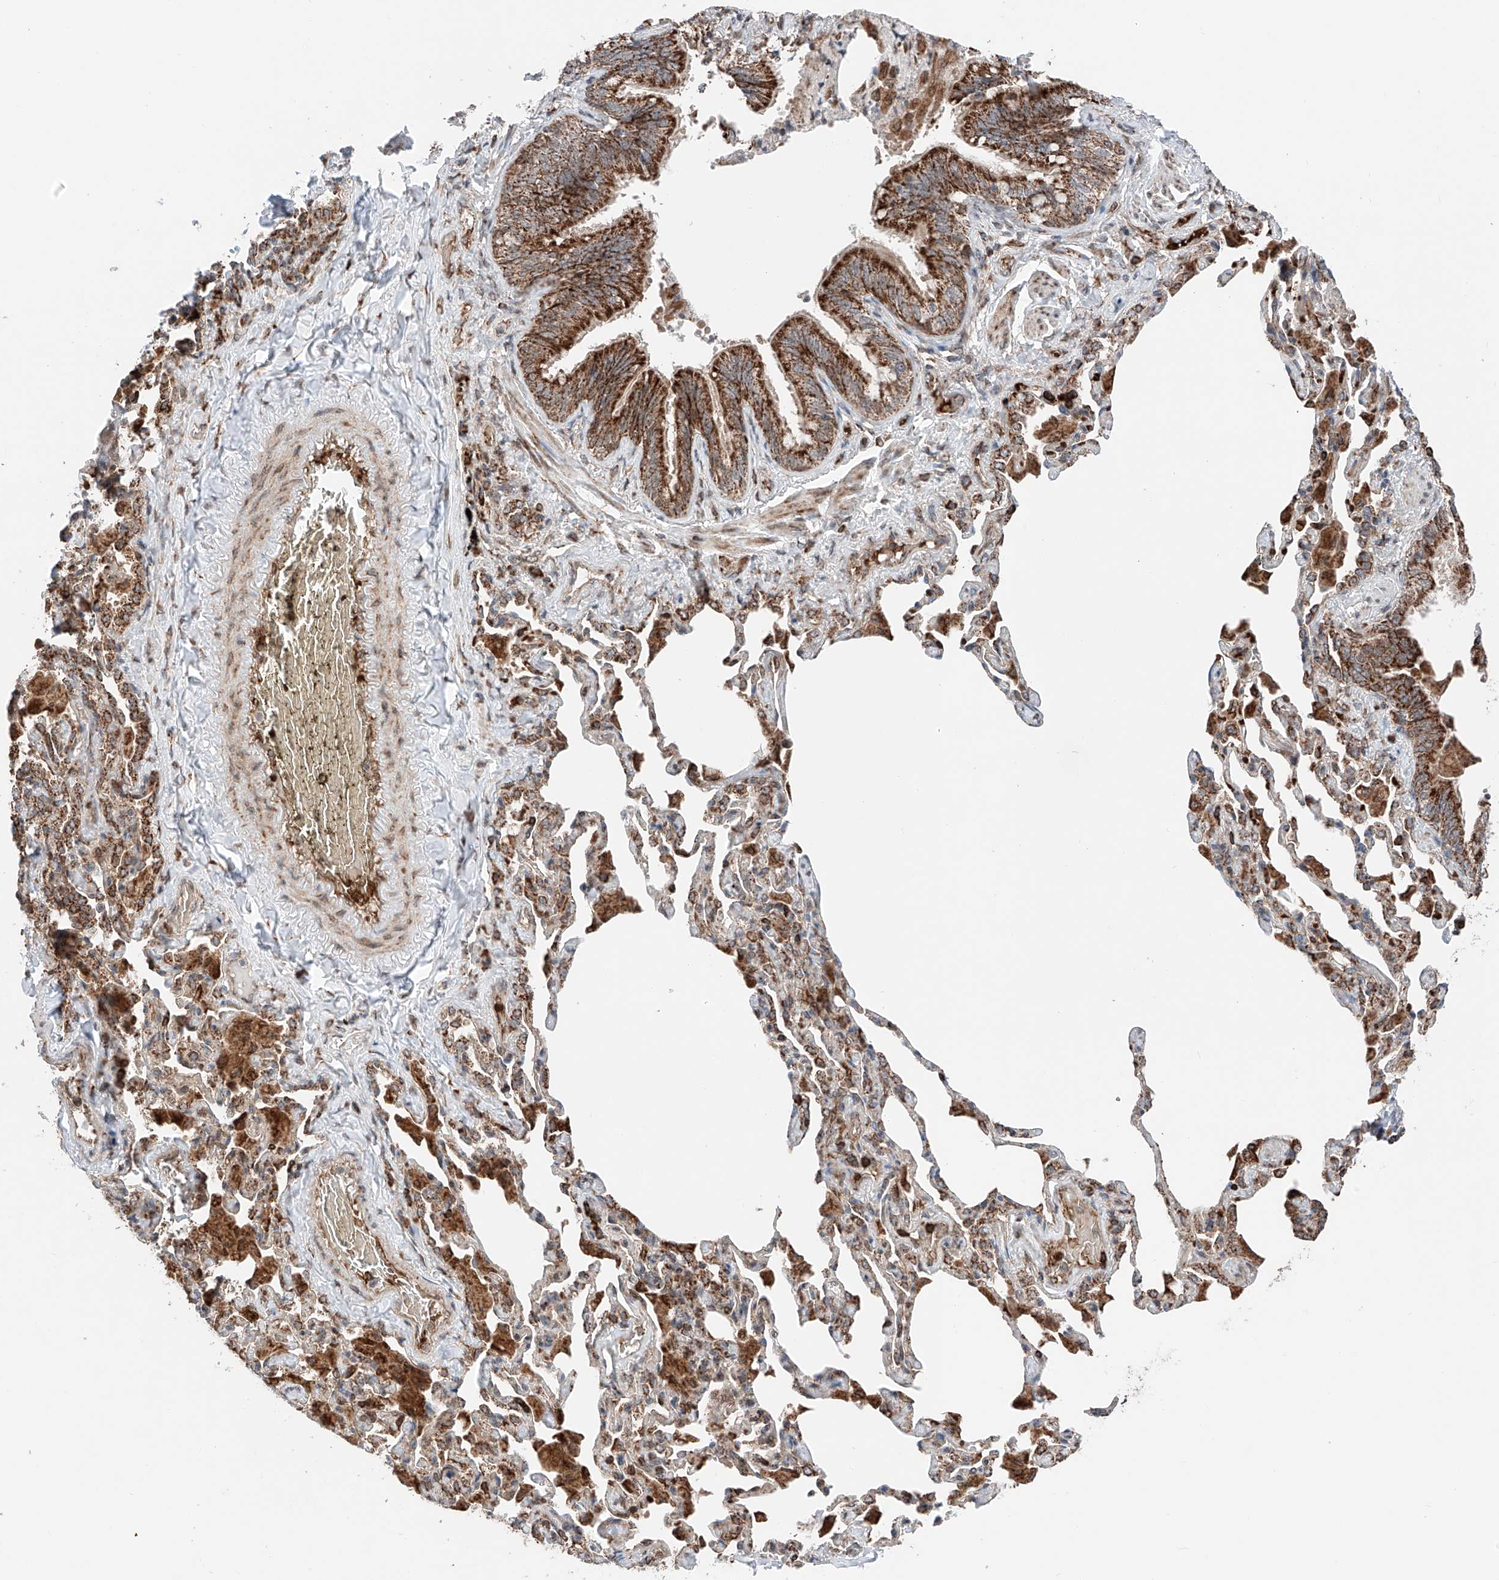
{"staining": {"intensity": "strong", "quantity": ">75%", "location": "cytoplasmic/membranous"}, "tissue": "bronchus", "cell_type": "Respiratory epithelial cells", "image_type": "normal", "snomed": [{"axis": "morphology", "description": "Normal tissue, NOS"}, {"axis": "morphology", "description": "Inflammation, NOS"}, {"axis": "topography", "description": "Lung"}], "caption": "Immunohistochemical staining of benign bronchus exhibits >75% levels of strong cytoplasmic/membranous protein staining in approximately >75% of respiratory epithelial cells.", "gene": "ZSCAN29", "patient": {"sex": "female", "age": 46}}